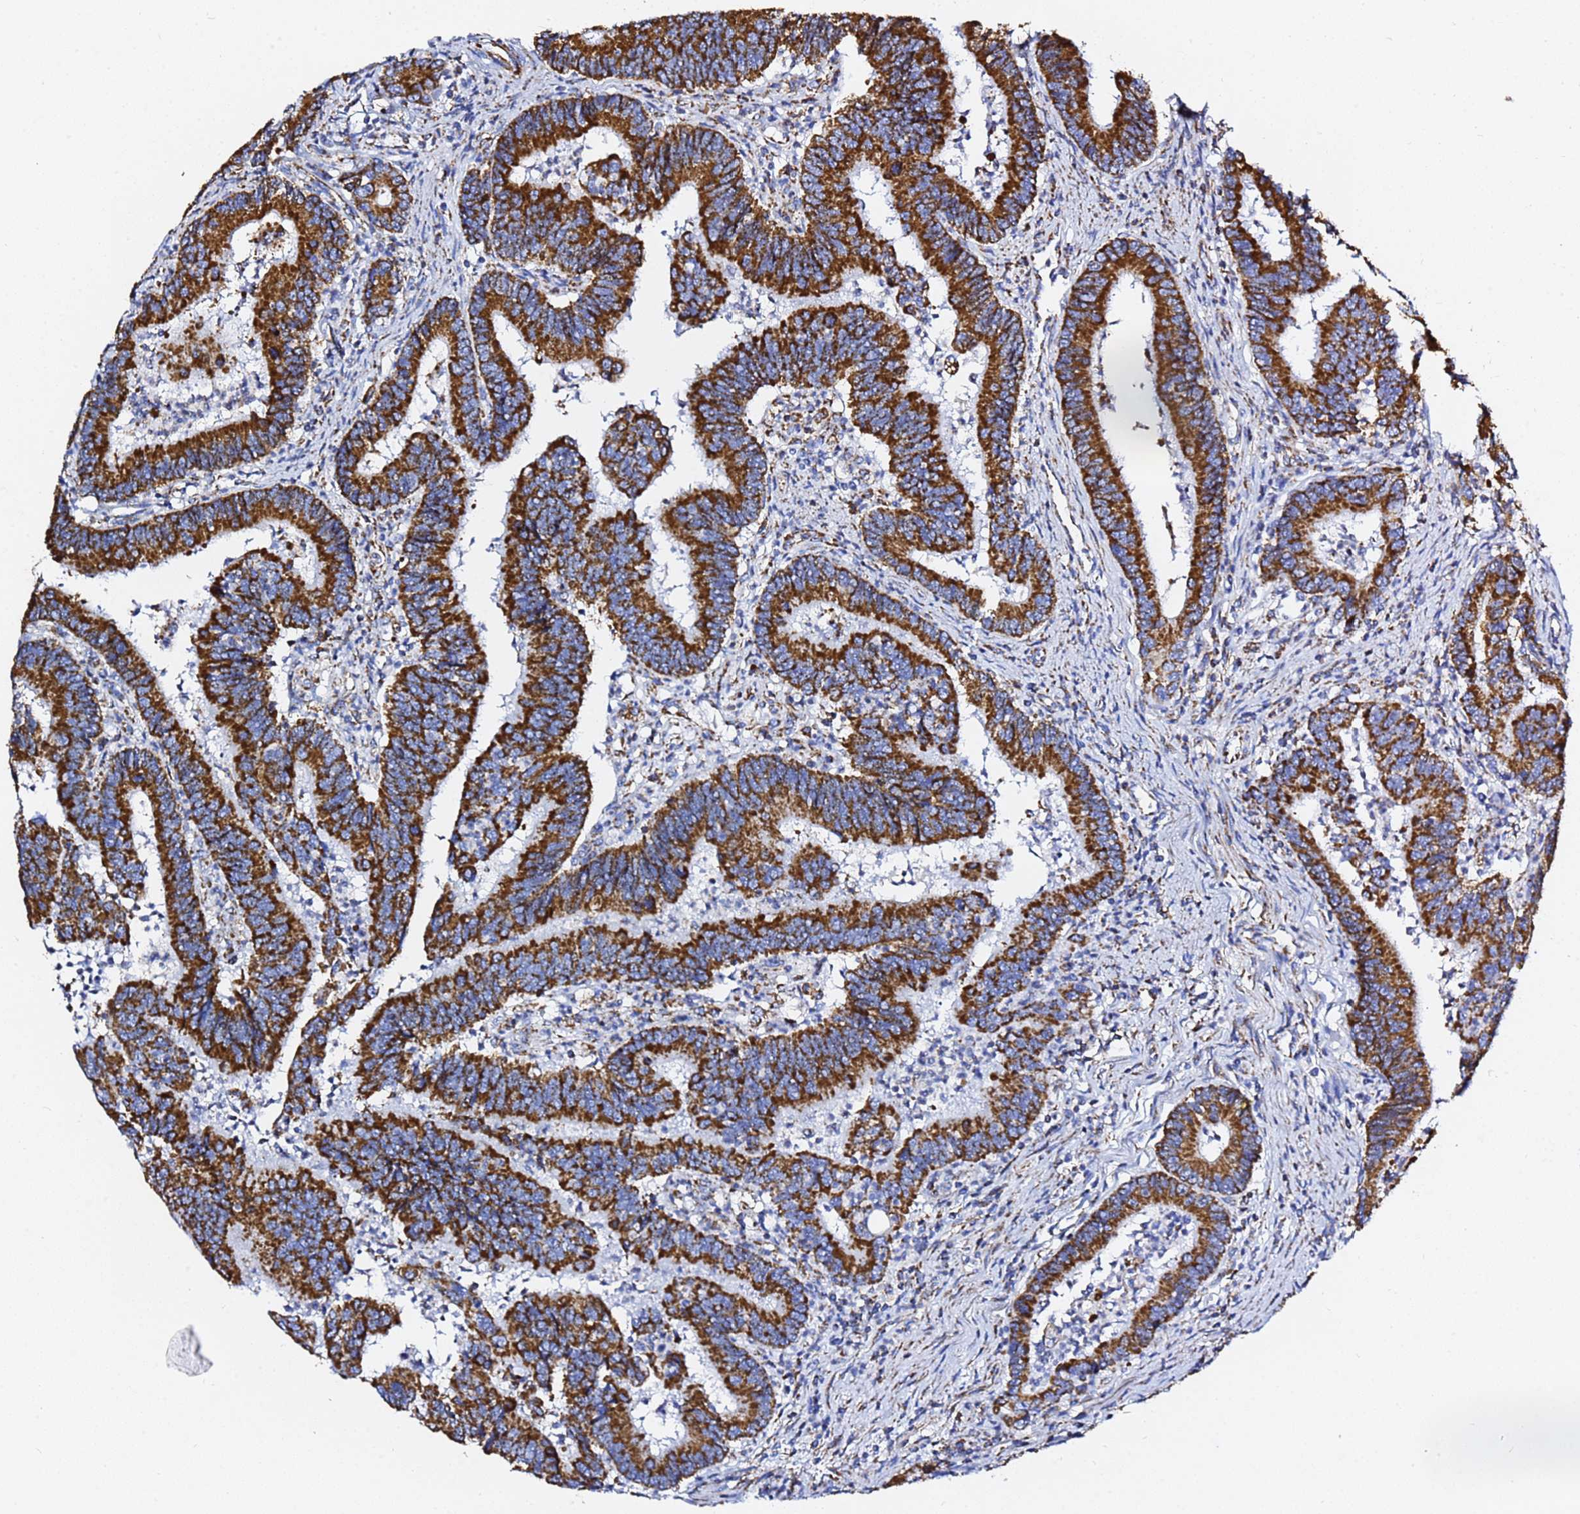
{"staining": {"intensity": "strong", "quantity": ">75%", "location": "cytoplasmic/membranous"}, "tissue": "colorectal cancer", "cell_type": "Tumor cells", "image_type": "cancer", "snomed": [{"axis": "morphology", "description": "Adenocarcinoma, NOS"}, {"axis": "topography", "description": "Colon"}], "caption": "This histopathology image displays colorectal cancer (adenocarcinoma) stained with immunohistochemistry to label a protein in brown. The cytoplasmic/membranous of tumor cells show strong positivity for the protein. Nuclei are counter-stained blue.", "gene": "PHB2", "patient": {"sex": "female", "age": 67}}